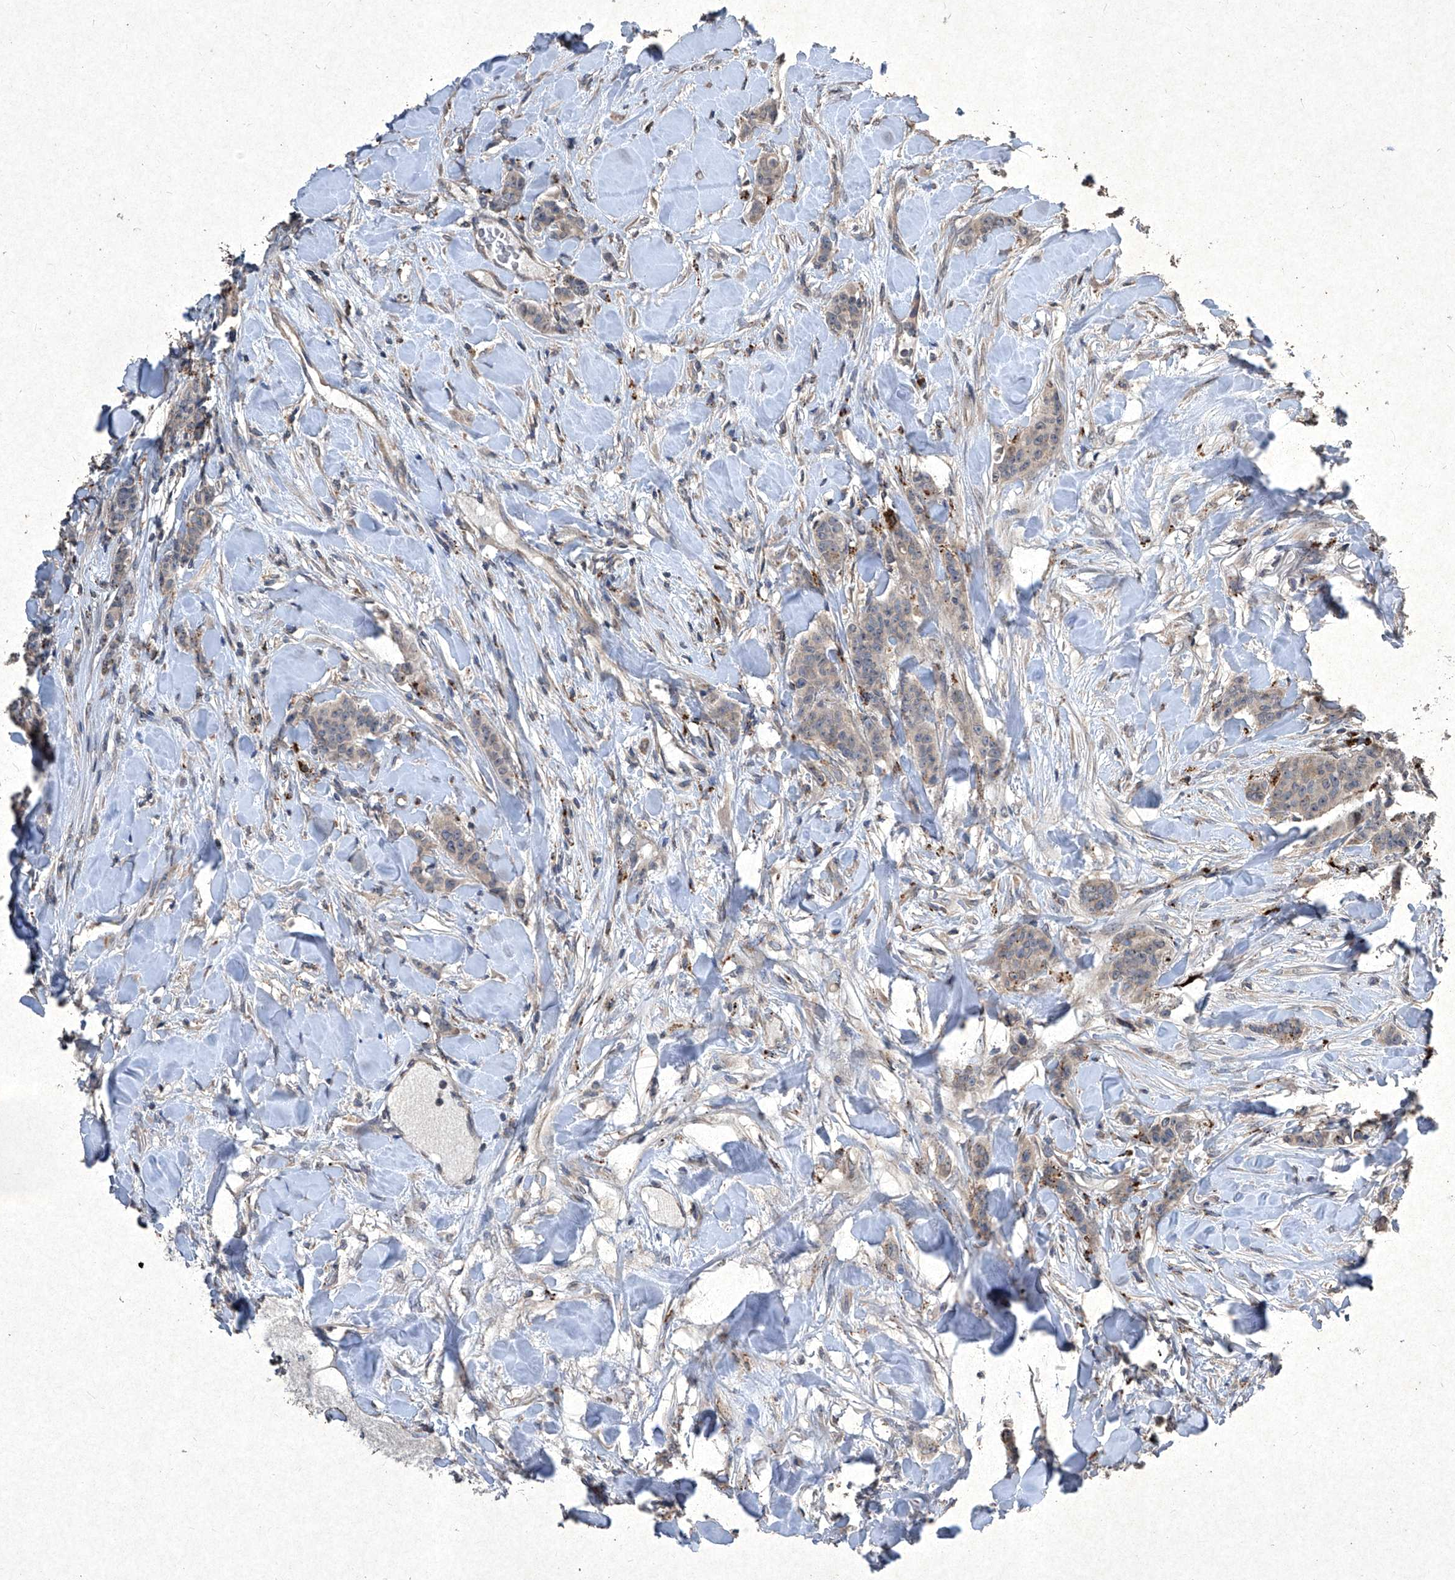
{"staining": {"intensity": "weak", "quantity": ">75%", "location": "cytoplasmic/membranous"}, "tissue": "breast cancer", "cell_type": "Tumor cells", "image_type": "cancer", "snomed": [{"axis": "morphology", "description": "Duct carcinoma"}, {"axis": "topography", "description": "Breast"}], "caption": "Intraductal carcinoma (breast) stained with immunohistochemistry displays weak cytoplasmic/membranous expression in about >75% of tumor cells. The staining was performed using DAB (3,3'-diaminobenzidine), with brown indicating positive protein expression. Nuclei are stained blue with hematoxylin.", "gene": "MED16", "patient": {"sex": "female", "age": 40}}